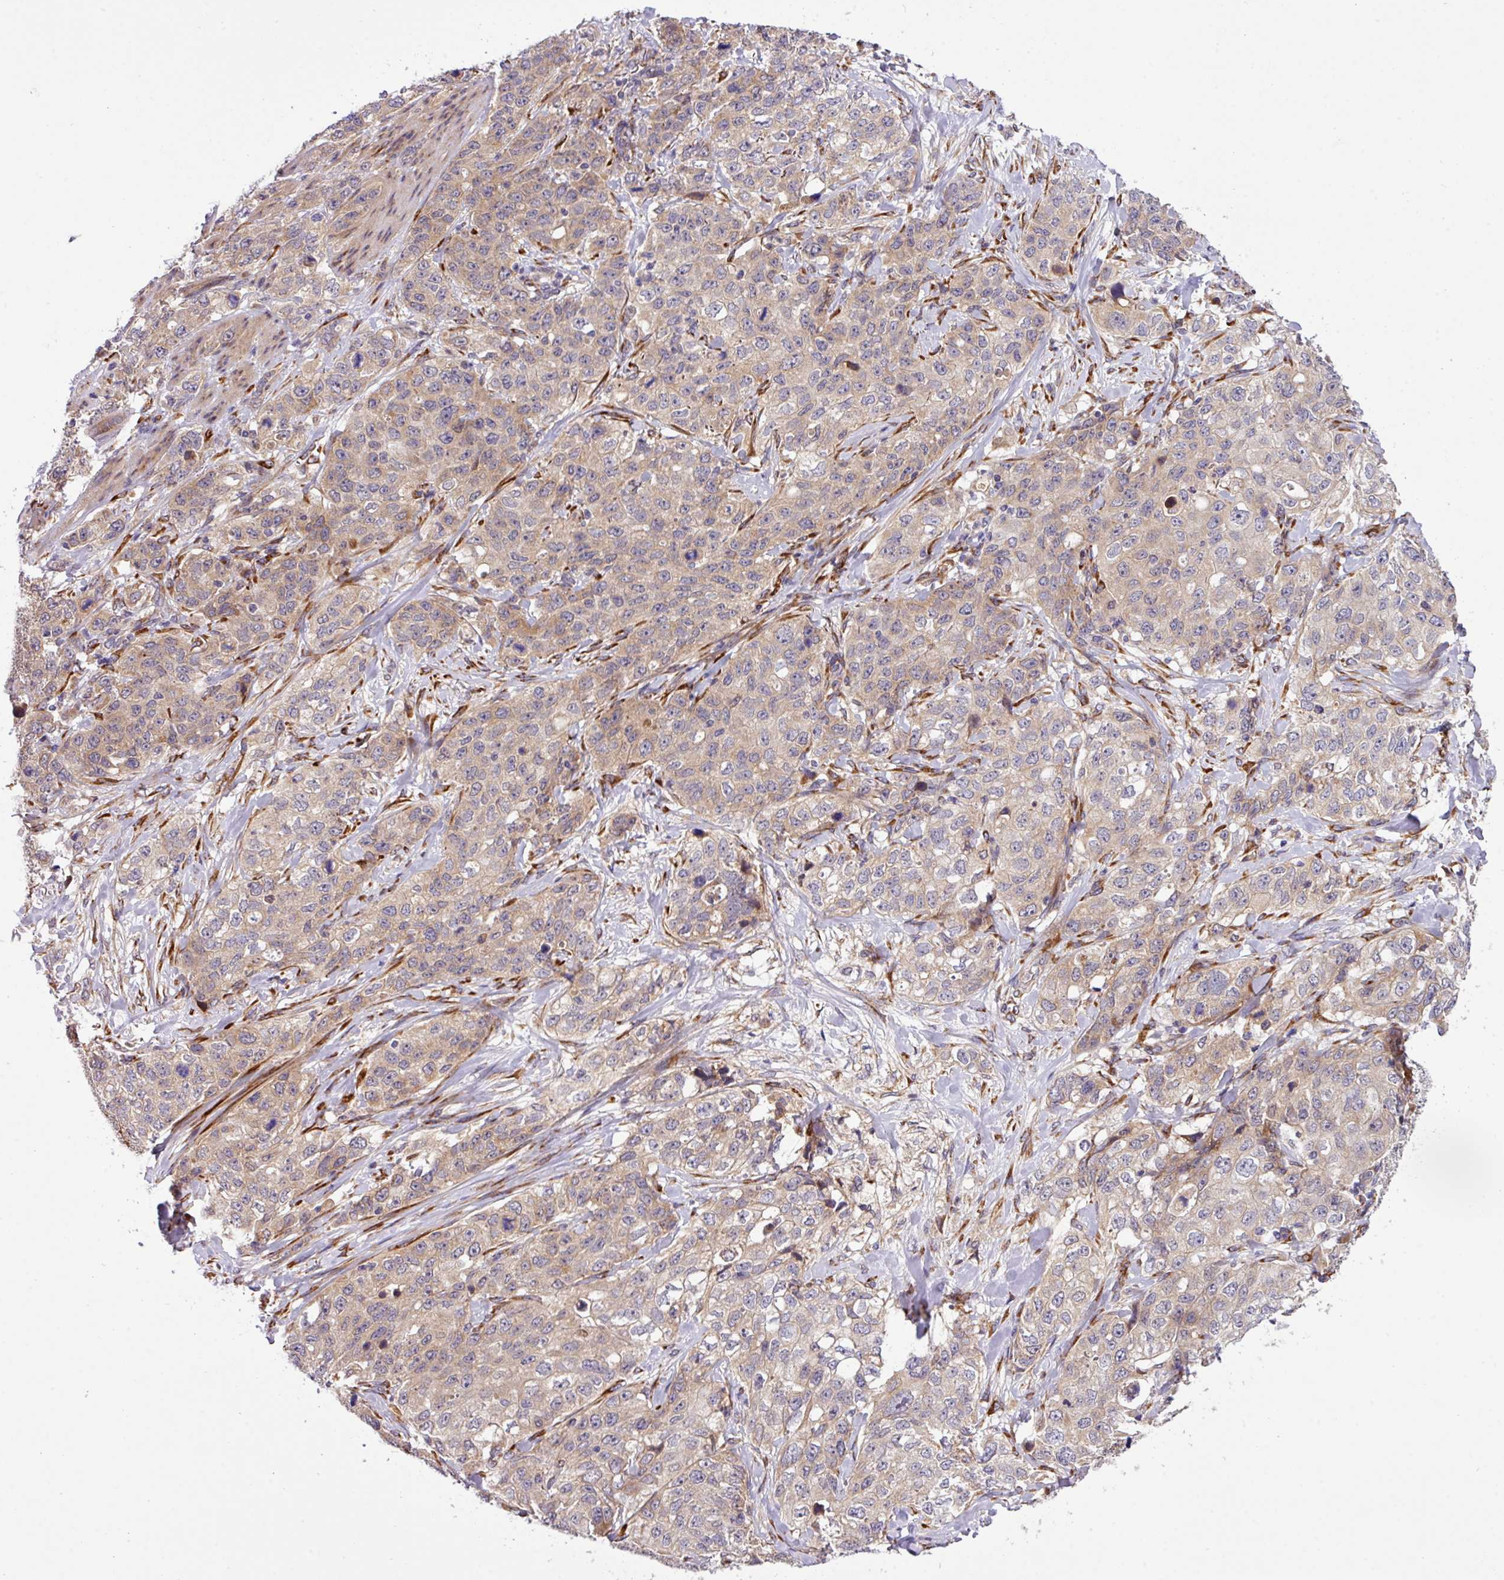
{"staining": {"intensity": "weak", "quantity": ">75%", "location": "cytoplasmic/membranous"}, "tissue": "stomach cancer", "cell_type": "Tumor cells", "image_type": "cancer", "snomed": [{"axis": "morphology", "description": "Adenocarcinoma, NOS"}, {"axis": "topography", "description": "Stomach"}], "caption": "Immunohistochemistry (DAB (3,3'-diaminobenzidine)) staining of human stomach adenocarcinoma demonstrates weak cytoplasmic/membranous protein staining in approximately >75% of tumor cells. The staining is performed using DAB (3,3'-diaminobenzidine) brown chromogen to label protein expression. The nuclei are counter-stained blue using hematoxylin.", "gene": "TM2D2", "patient": {"sex": "male", "age": 48}}